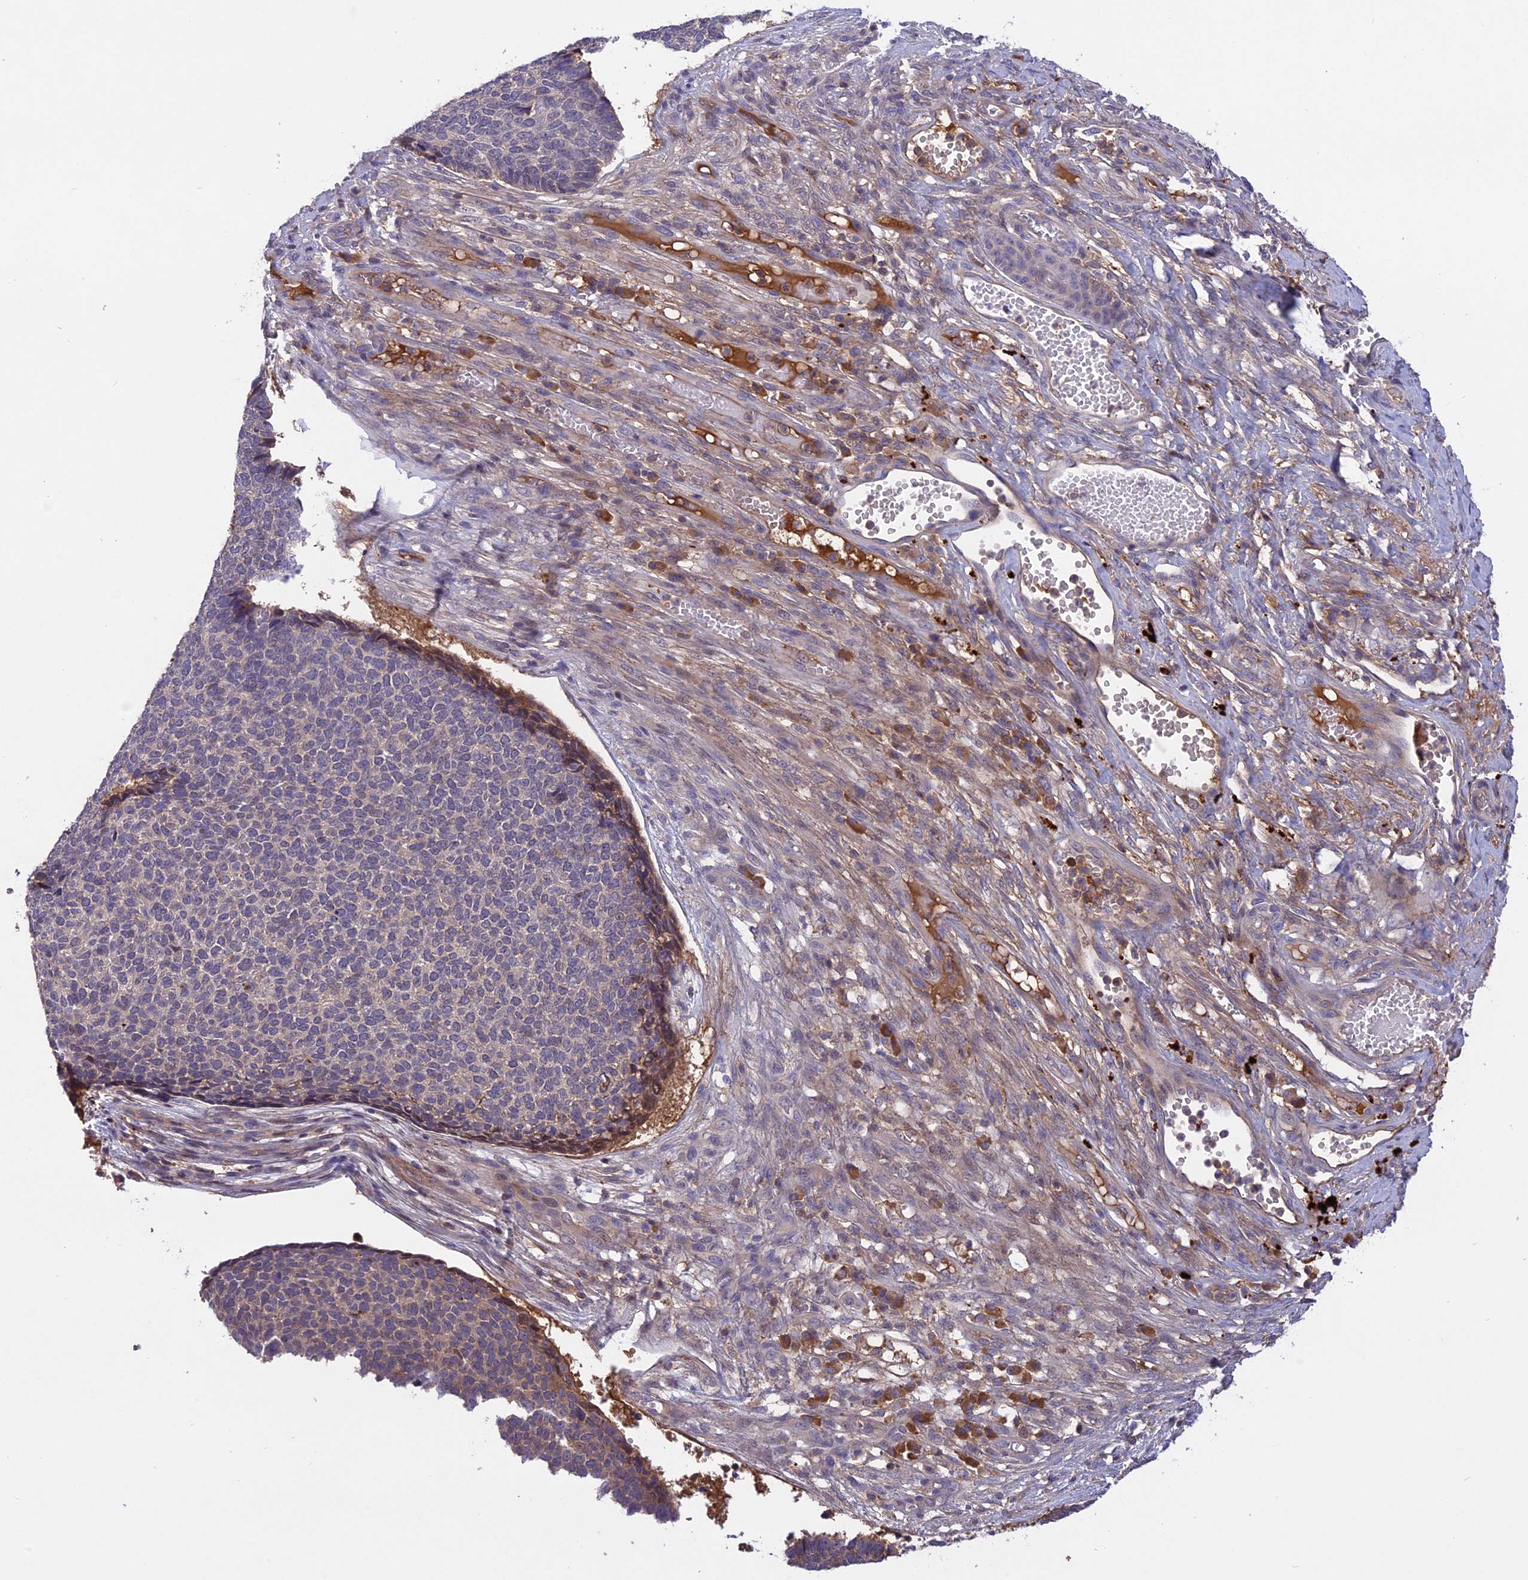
{"staining": {"intensity": "weak", "quantity": "<25%", "location": "cytoplasmic/membranous"}, "tissue": "skin cancer", "cell_type": "Tumor cells", "image_type": "cancer", "snomed": [{"axis": "morphology", "description": "Basal cell carcinoma"}, {"axis": "topography", "description": "Skin"}], "caption": "The image exhibits no significant expression in tumor cells of skin cancer. Nuclei are stained in blue.", "gene": "ADO", "patient": {"sex": "female", "age": 84}}